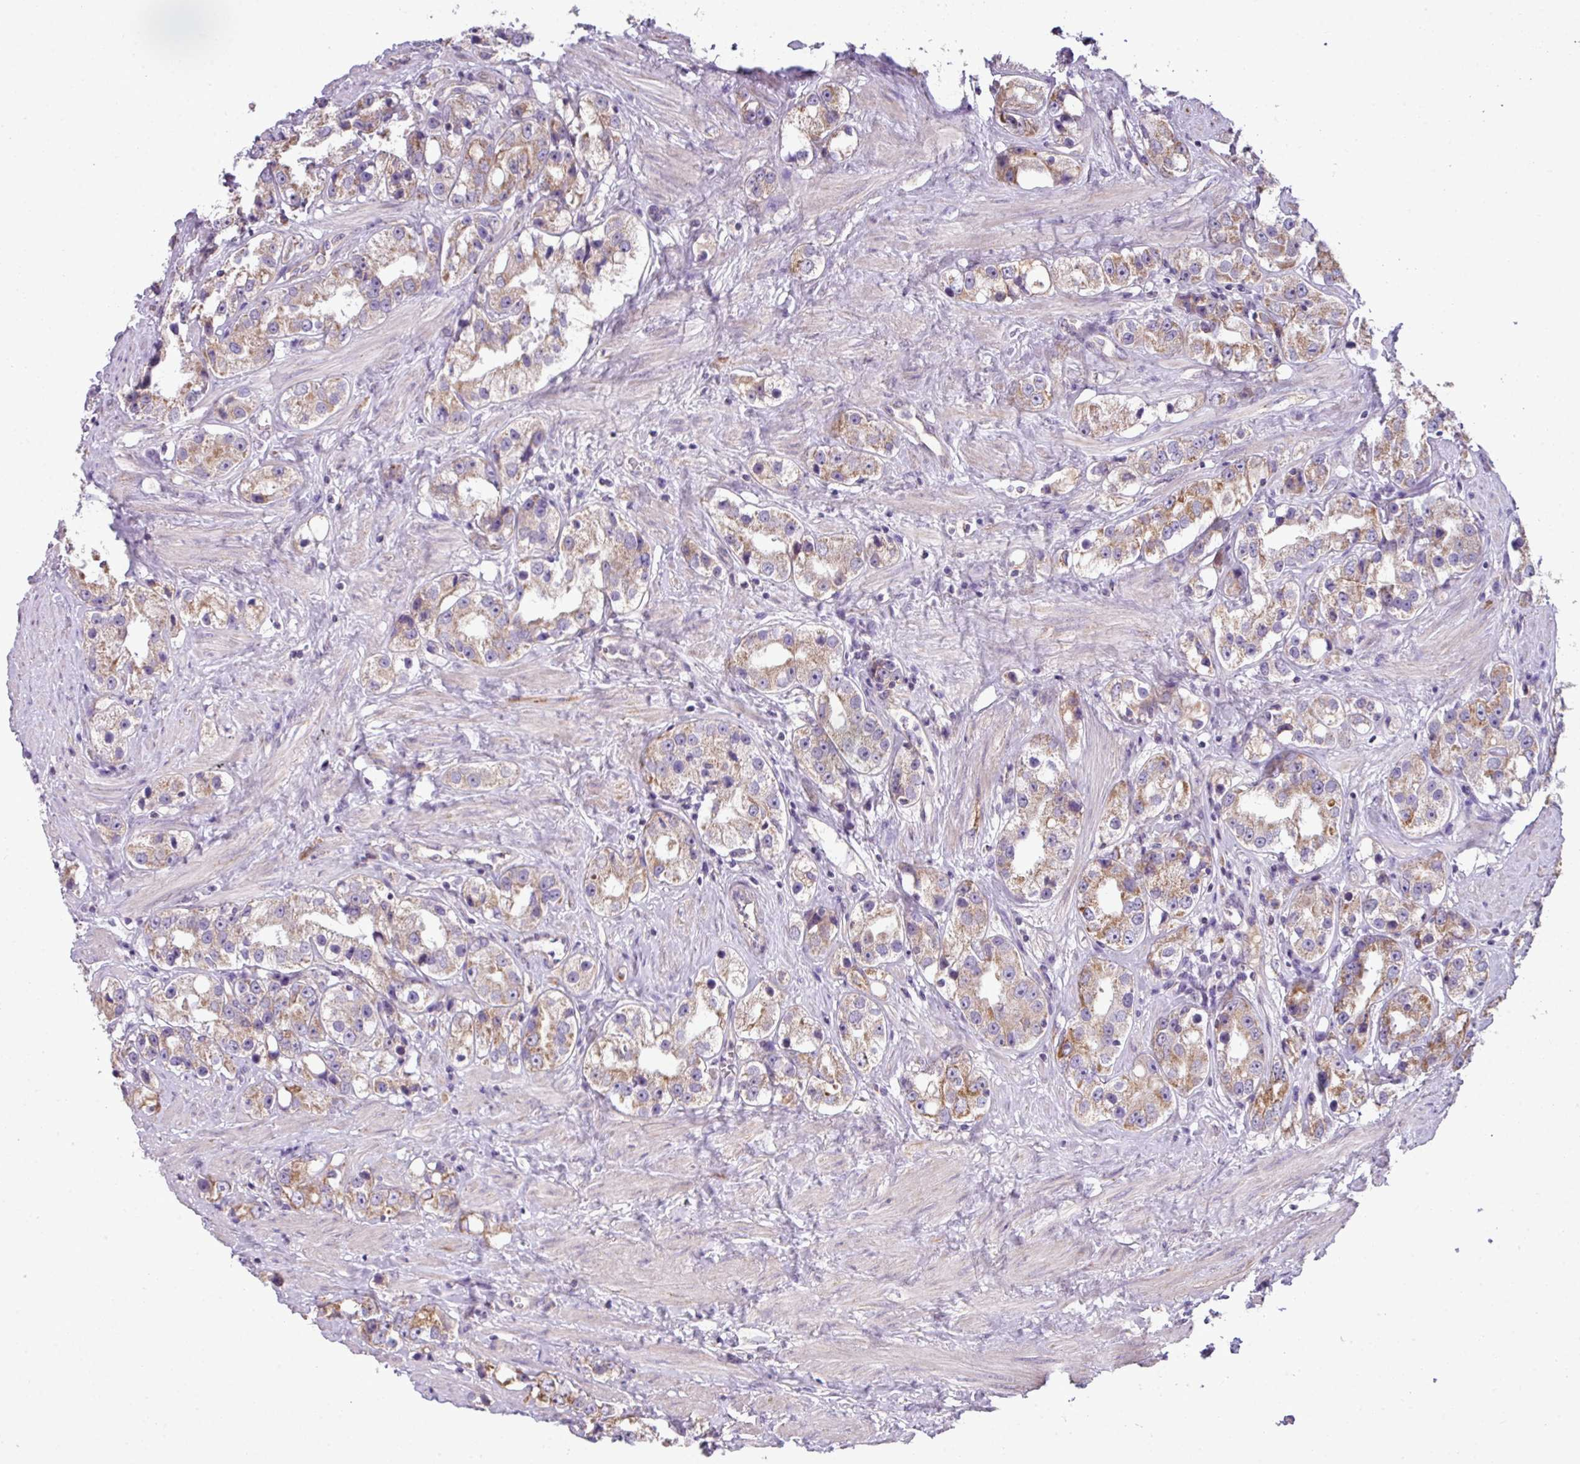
{"staining": {"intensity": "weak", "quantity": ">75%", "location": "cytoplasmic/membranous"}, "tissue": "prostate cancer", "cell_type": "Tumor cells", "image_type": "cancer", "snomed": [{"axis": "morphology", "description": "Adenocarcinoma, NOS"}, {"axis": "topography", "description": "Prostate"}], "caption": "This histopathology image demonstrates prostate adenocarcinoma stained with immunohistochemistry to label a protein in brown. The cytoplasmic/membranous of tumor cells show weak positivity for the protein. Nuclei are counter-stained blue.", "gene": "LRRC9", "patient": {"sex": "male", "age": 79}}